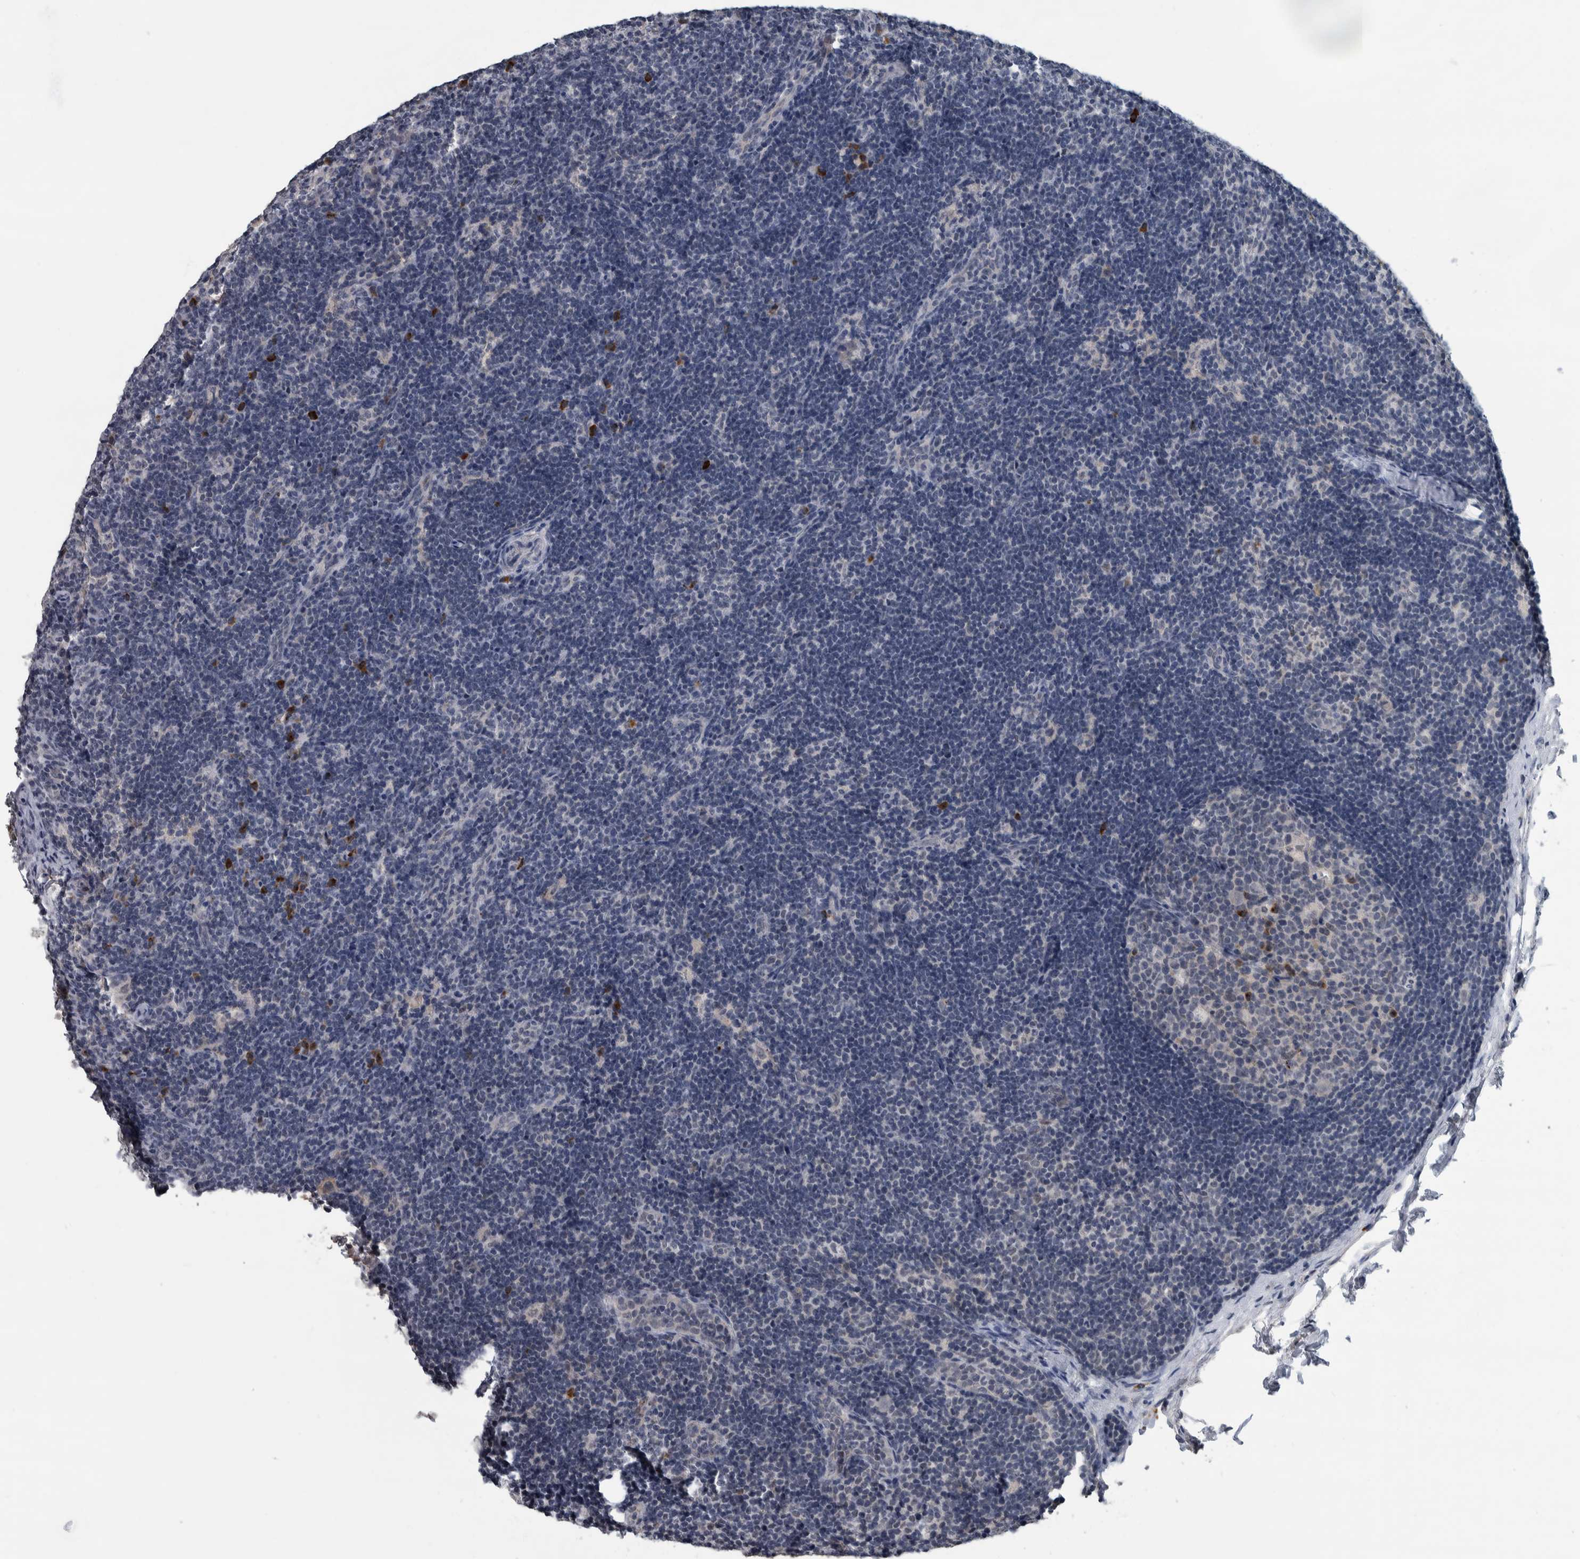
{"staining": {"intensity": "negative", "quantity": "none", "location": "none"}, "tissue": "lymph node", "cell_type": "Germinal center cells", "image_type": "normal", "snomed": [{"axis": "morphology", "description": "Normal tissue, NOS"}, {"axis": "topography", "description": "Lymph node"}], "caption": "Histopathology image shows no protein expression in germinal center cells of normal lymph node. (DAB (3,3'-diaminobenzidine) immunohistochemistry (IHC) visualized using brightfield microscopy, high magnification).", "gene": "CAVIN4", "patient": {"sex": "female", "age": 22}}